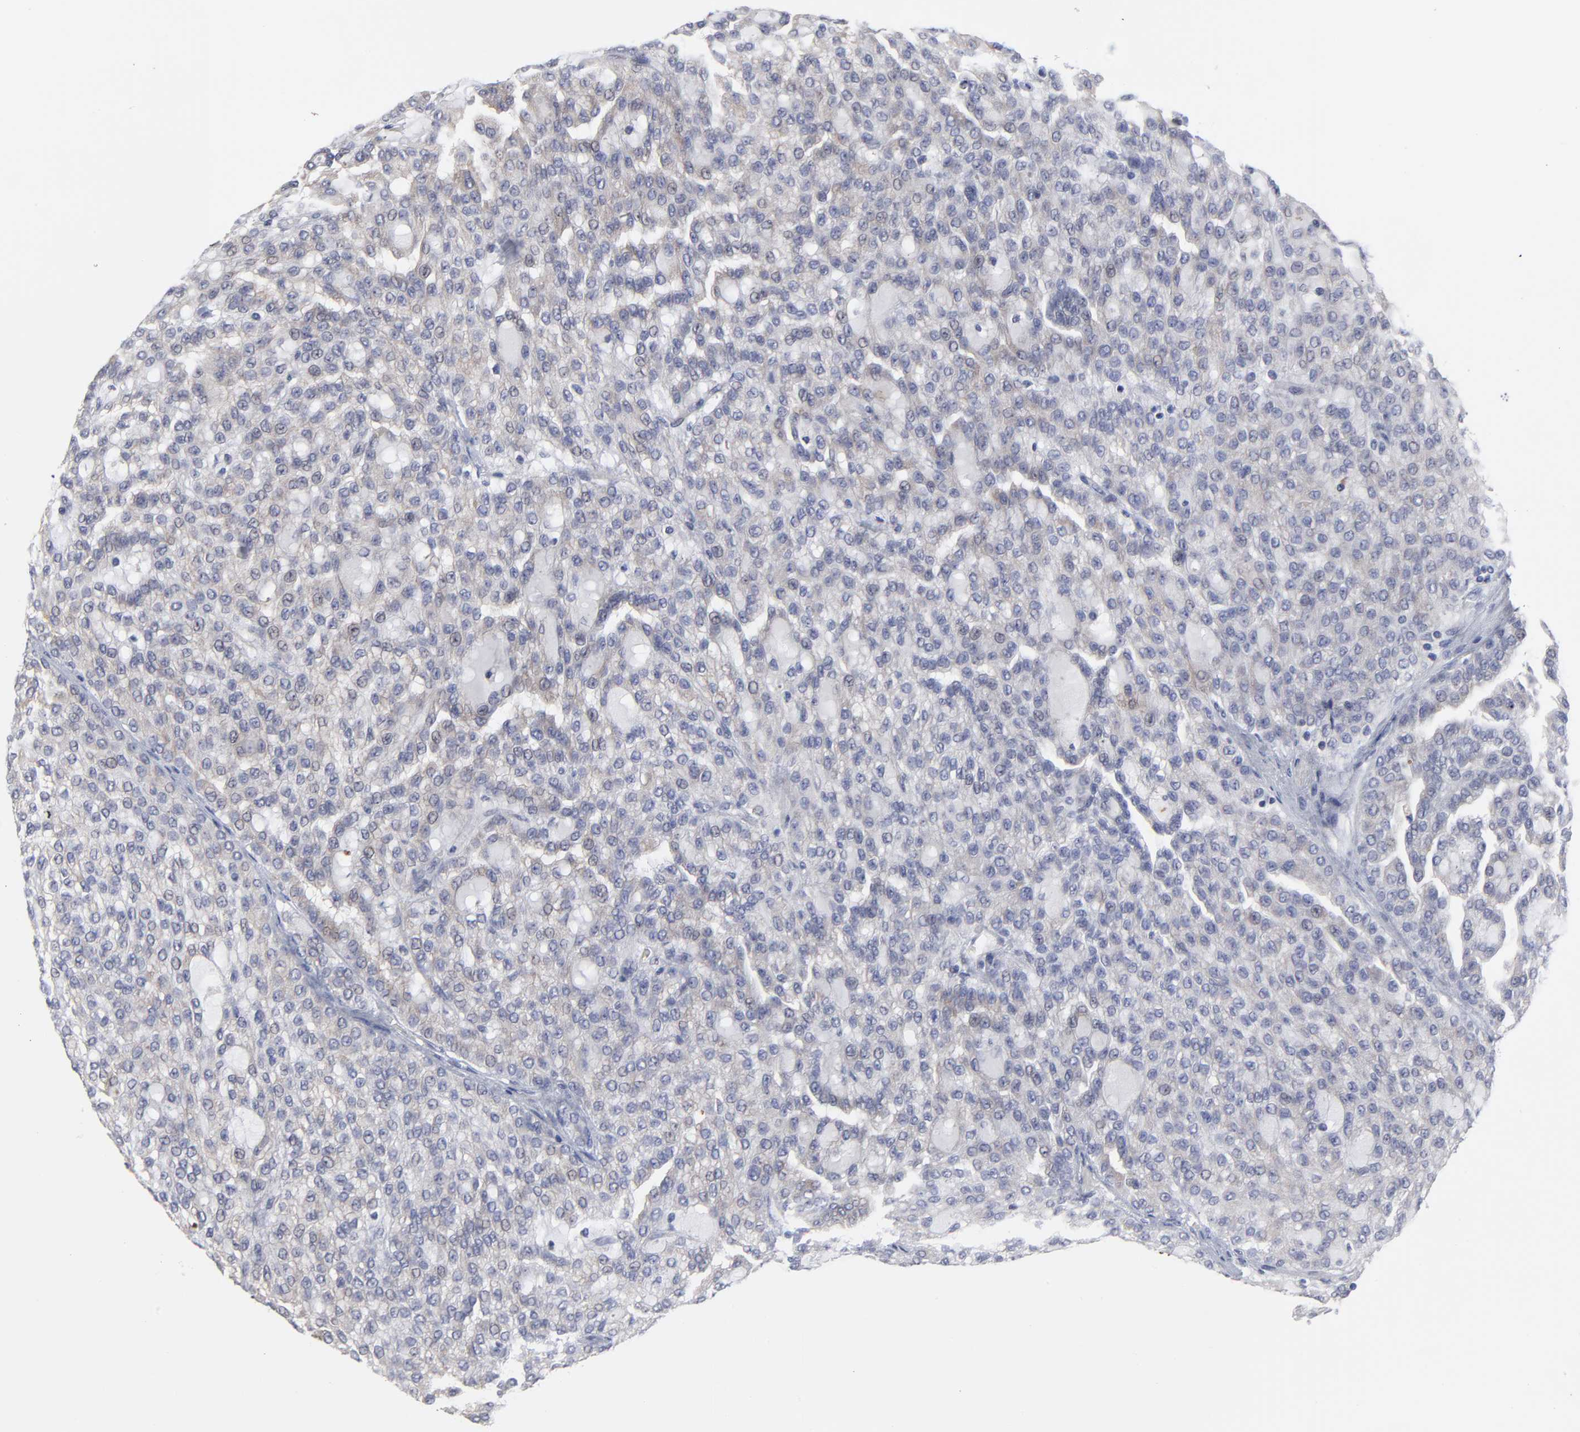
{"staining": {"intensity": "negative", "quantity": "none", "location": "none"}, "tissue": "renal cancer", "cell_type": "Tumor cells", "image_type": "cancer", "snomed": [{"axis": "morphology", "description": "Adenocarcinoma, NOS"}, {"axis": "topography", "description": "Kidney"}], "caption": "High magnification brightfield microscopy of renal cancer (adenocarcinoma) stained with DAB (3,3'-diaminobenzidine) (brown) and counterstained with hematoxylin (blue): tumor cells show no significant staining.", "gene": "MAGEA10", "patient": {"sex": "male", "age": 63}}